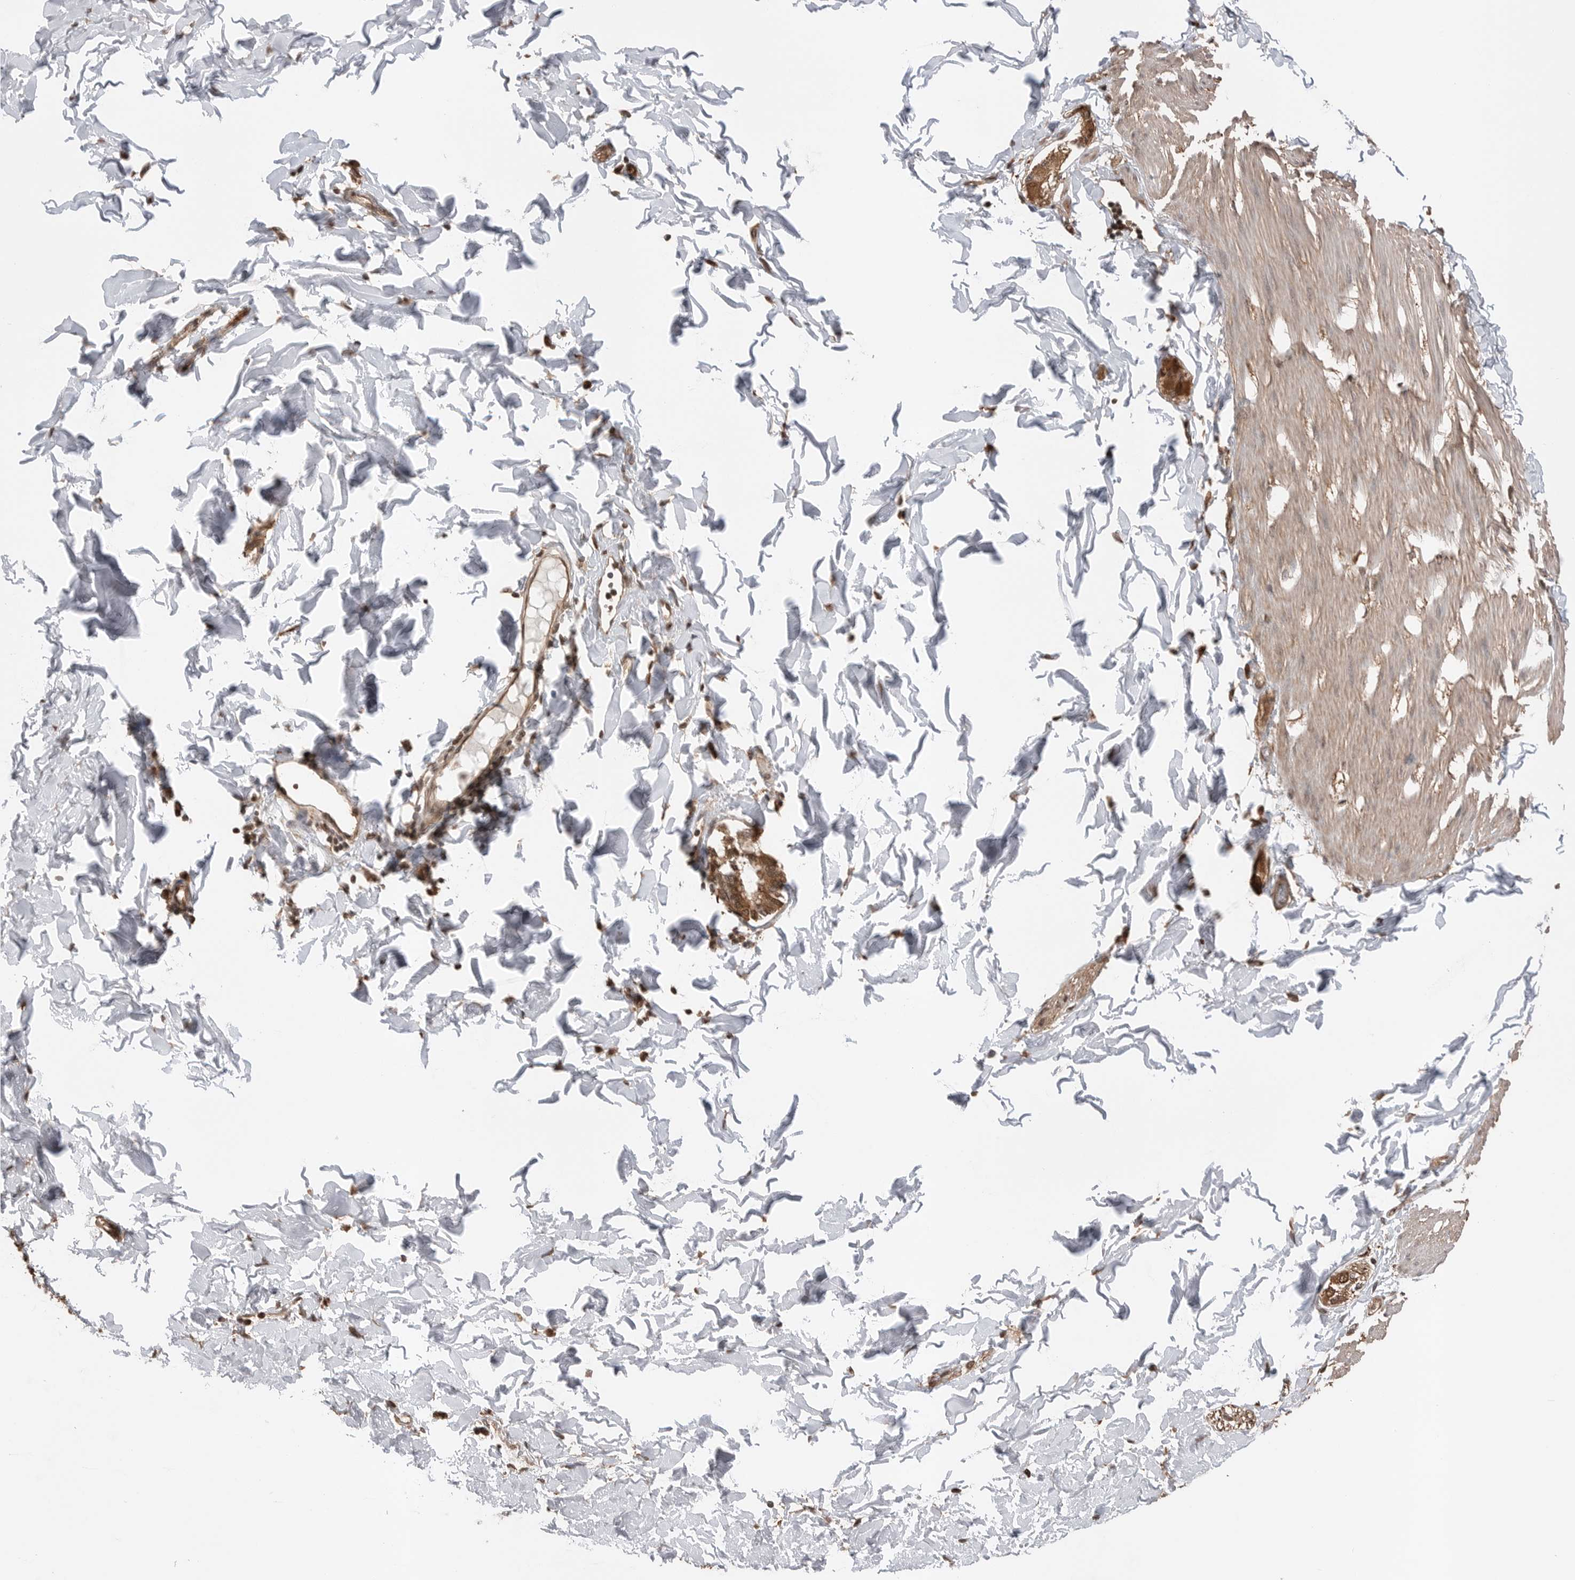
{"staining": {"intensity": "weak", "quantity": ">75%", "location": "cytoplasmic/membranous"}, "tissue": "smooth muscle", "cell_type": "Smooth muscle cells", "image_type": "normal", "snomed": [{"axis": "morphology", "description": "Normal tissue, NOS"}, {"axis": "morphology", "description": "Adenocarcinoma, NOS"}, {"axis": "topography", "description": "Smooth muscle"}, {"axis": "topography", "description": "Colon"}], "caption": "Smooth muscle cells show low levels of weak cytoplasmic/membranous staining in approximately >75% of cells in benign smooth muscle.", "gene": "PEAK1", "patient": {"sex": "male", "age": 14}}